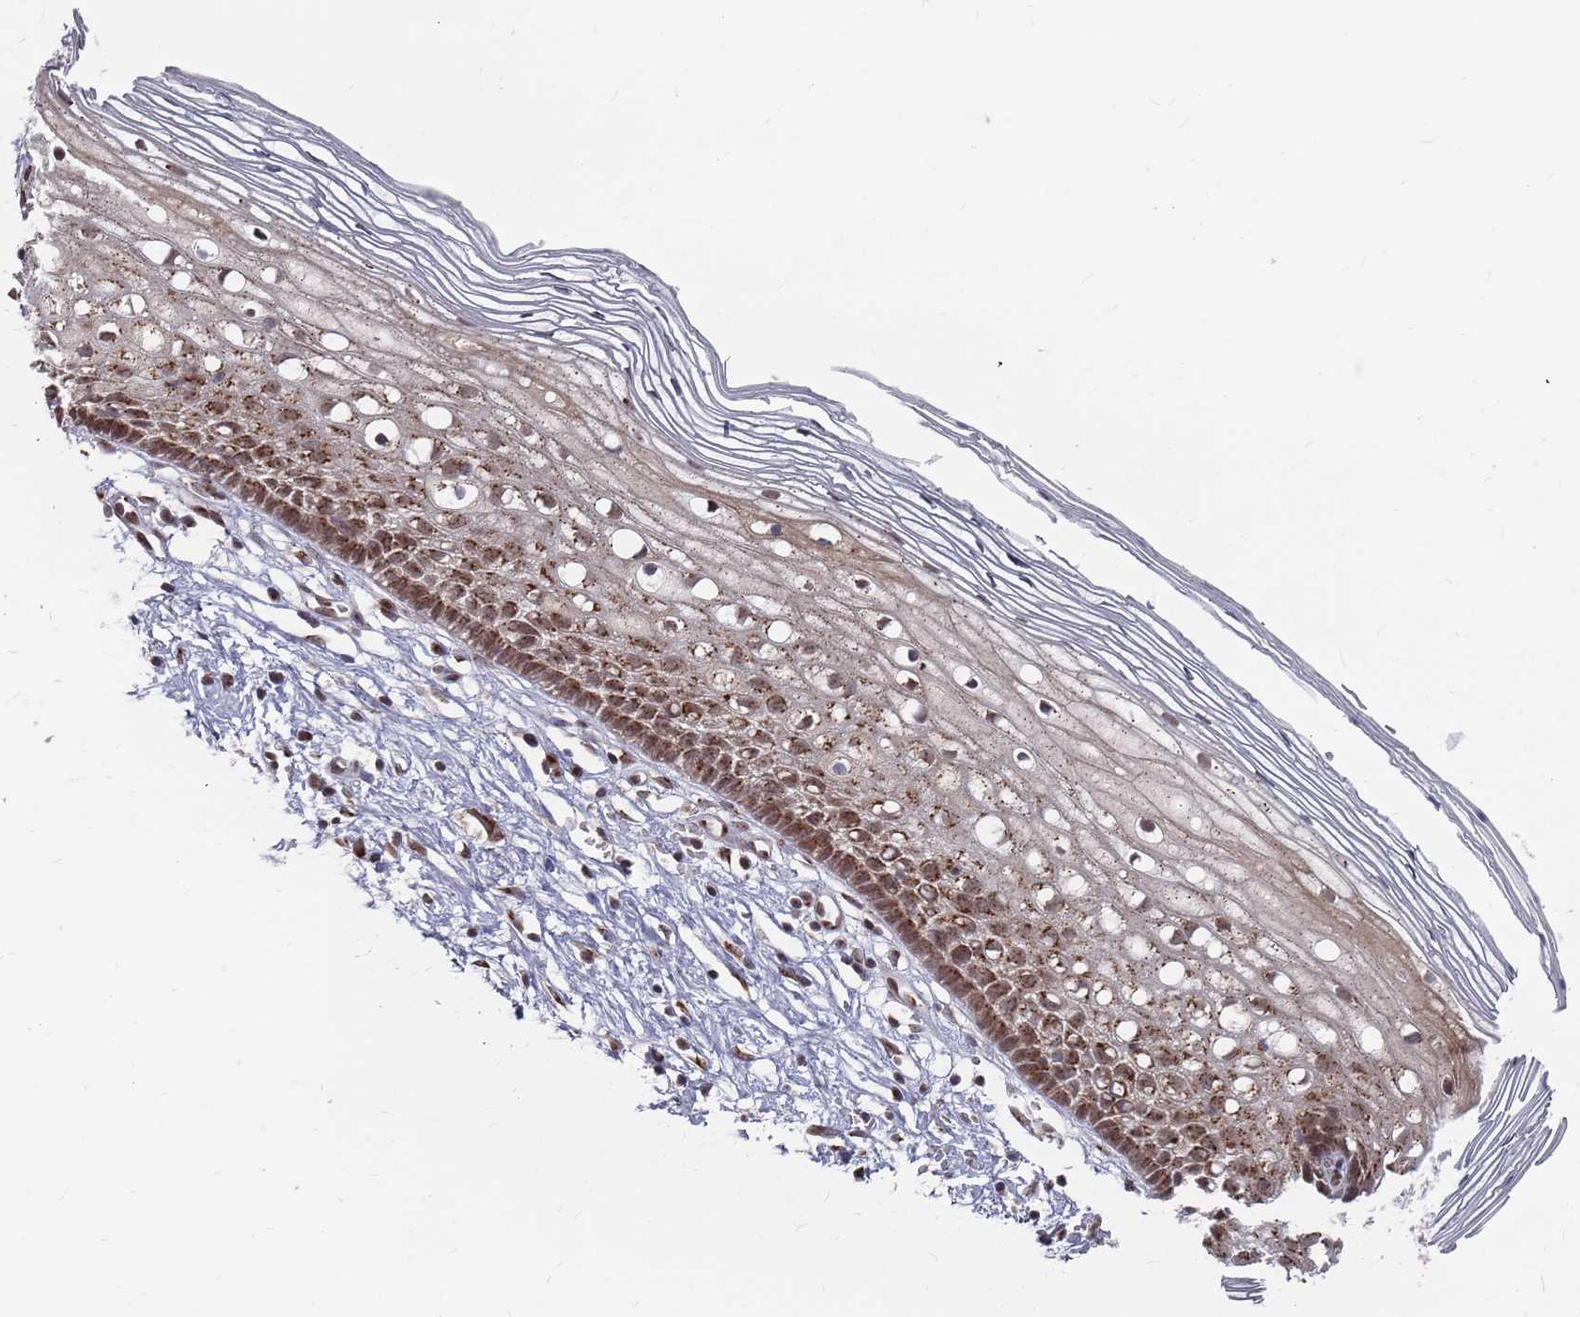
{"staining": {"intensity": "moderate", "quantity": ">75%", "location": "cytoplasmic/membranous"}, "tissue": "cervix", "cell_type": "Glandular cells", "image_type": "normal", "snomed": [{"axis": "morphology", "description": "Normal tissue, NOS"}, {"axis": "topography", "description": "Cervix"}], "caption": "High-magnification brightfield microscopy of unremarkable cervix stained with DAB (3,3'-diaminobenzidine) (brown) and counterstained with hematoxylin (blue). glandular cells exhibit moderate cytoplasmic/membranous staining is seen in about>75% of cells. (brown staining indicates protein expression, while blue staining denotes nuclei).", "gene": "FMO4", "patient": {"sex": "female", "age": 27}}